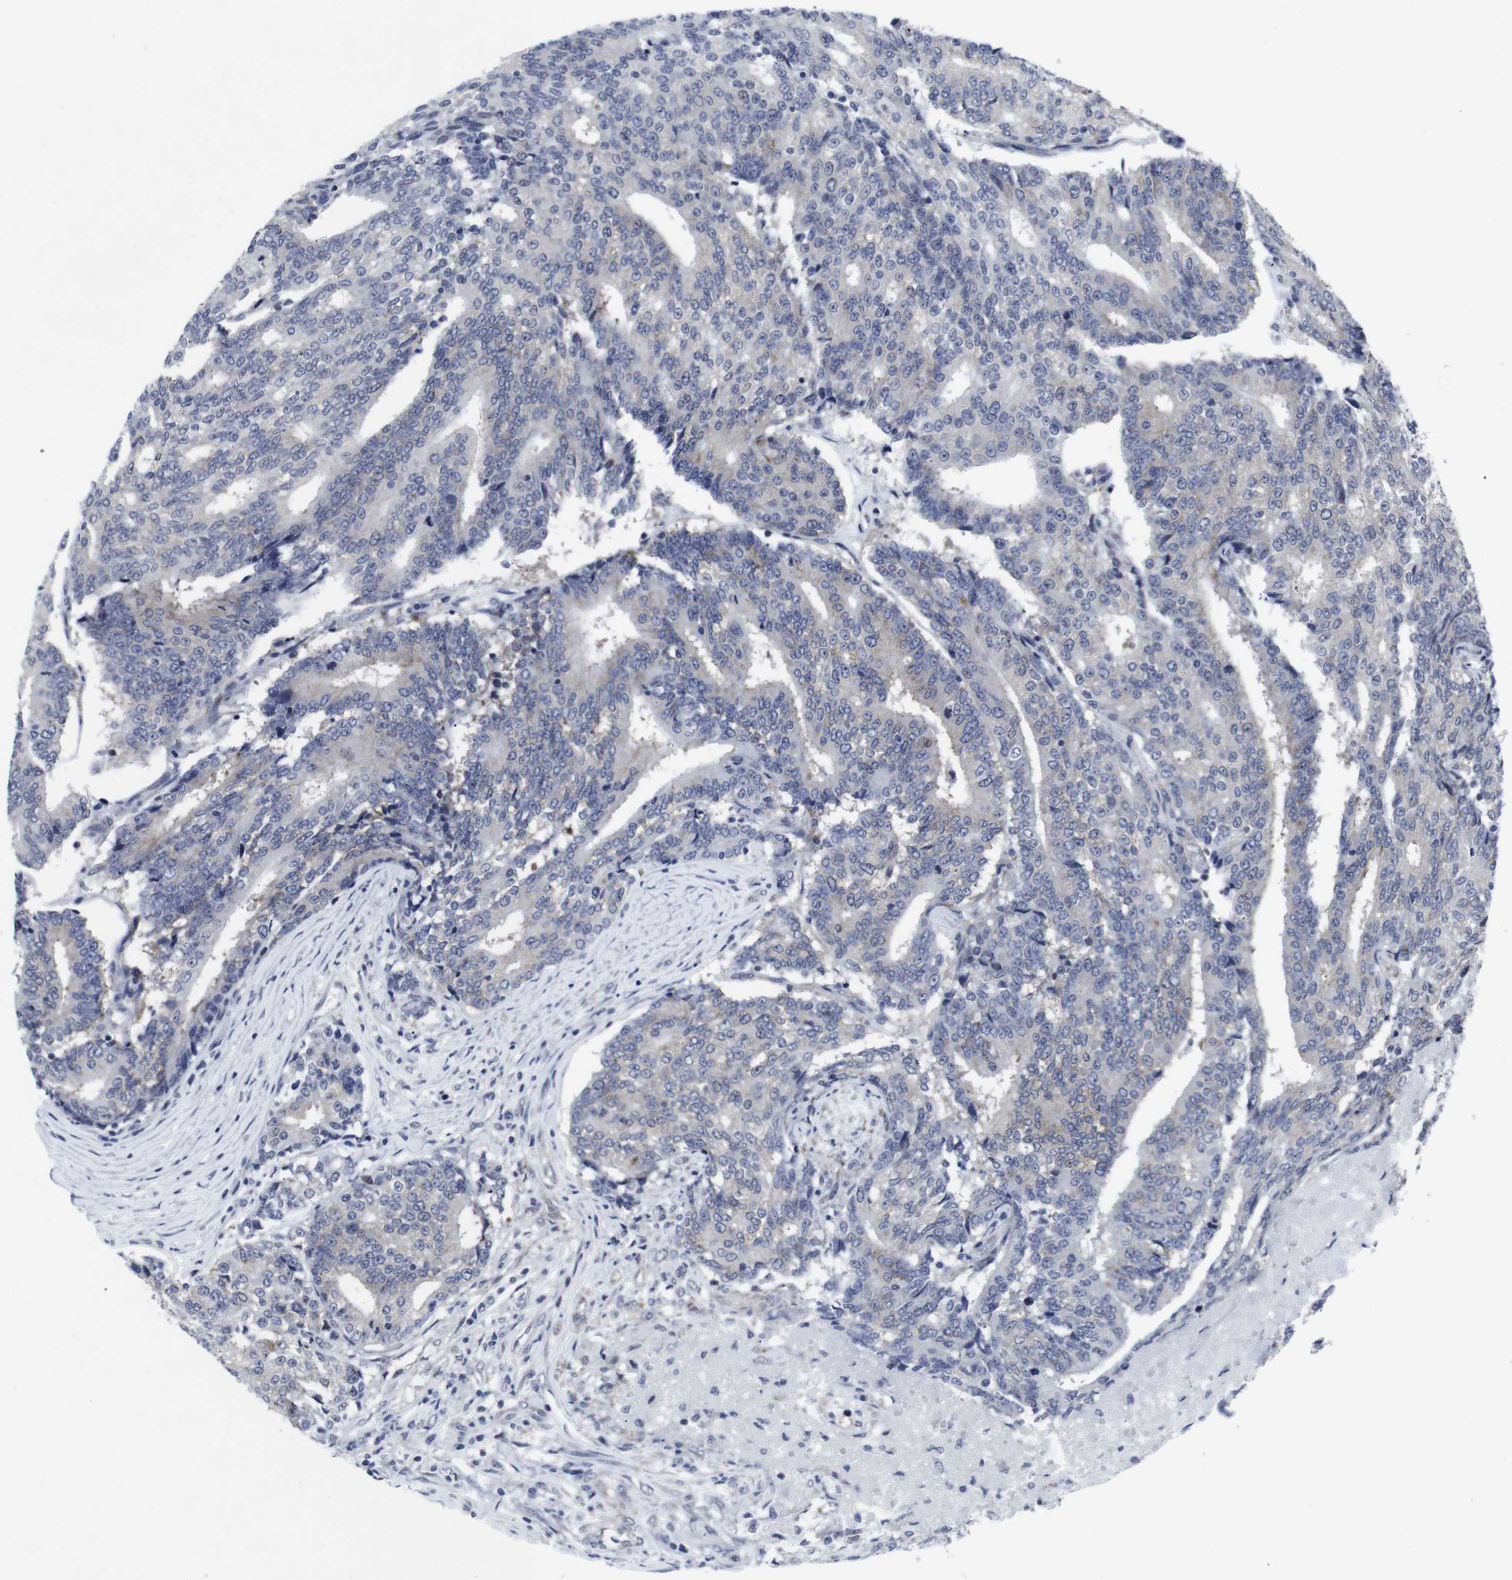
{"staining": {"intensity": "moderate", "quantity": "<25%", "location": "cytoplasmic/membranous"}, "tissue": "prostate cancer", "cell_type": "Tumor cells", "image_type": "cancer", "snomed": [{"axis": "morphology", "description": "Normal tissue, NOS"}, {"axis": "morphology", "description": "Adenocarcinoma, High grade"}, {"axis": "topography", "description": "Prostate"}, {"axis": "topography", "description": "Seminal veicle"}], "caption": "About <25% of tumor cells in prostate cancer exhibit moderate cytoplasmic/membranous protein expression as visualized by brown immunohistochemical staining.", "gene": "GEMIN2", "patient": {"sex": "male", "age": 55}}